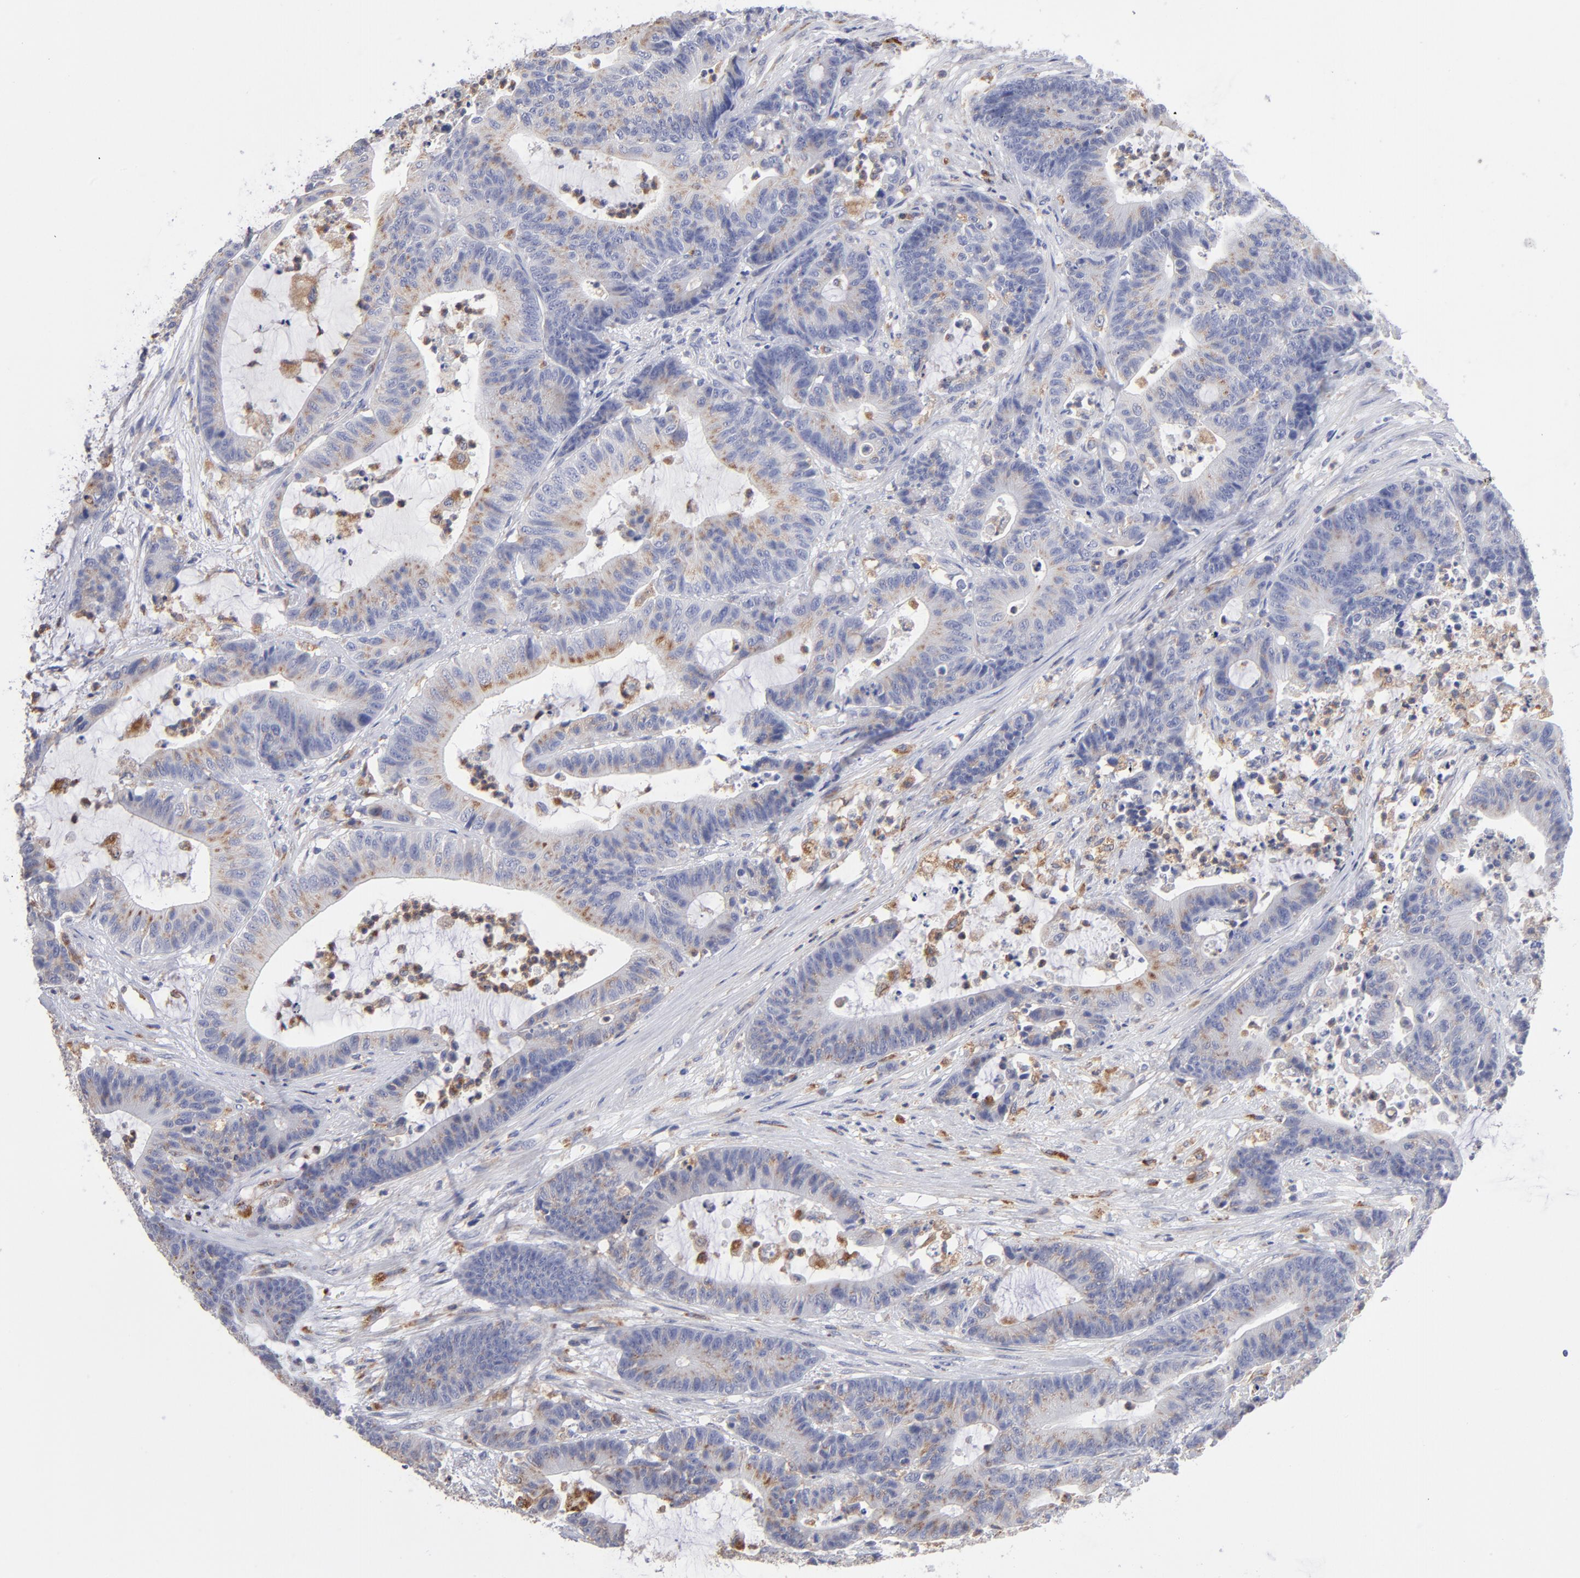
{"staining": {"intensity": "moderate", "quantity": "25%-75%", "location": "cytoplasmic/membranous"}, "tissue": "colorectal cancer", "cell_type": "Tumor cells", "image_type": "cancer", "snomed": [{"axis": "morphology", "description": "Adenocarcinoma, NOS"}, {"axis": "topography", "description": "Colon"}], "caption": "Protein staining of colorectal adenocarcinoma tissue reveals moderate cytoplasmic/membranous expression in about 25%-75% of tumor cells.", "gene": "RRAGB", "patient": {"sex": "female", "age": 84}}